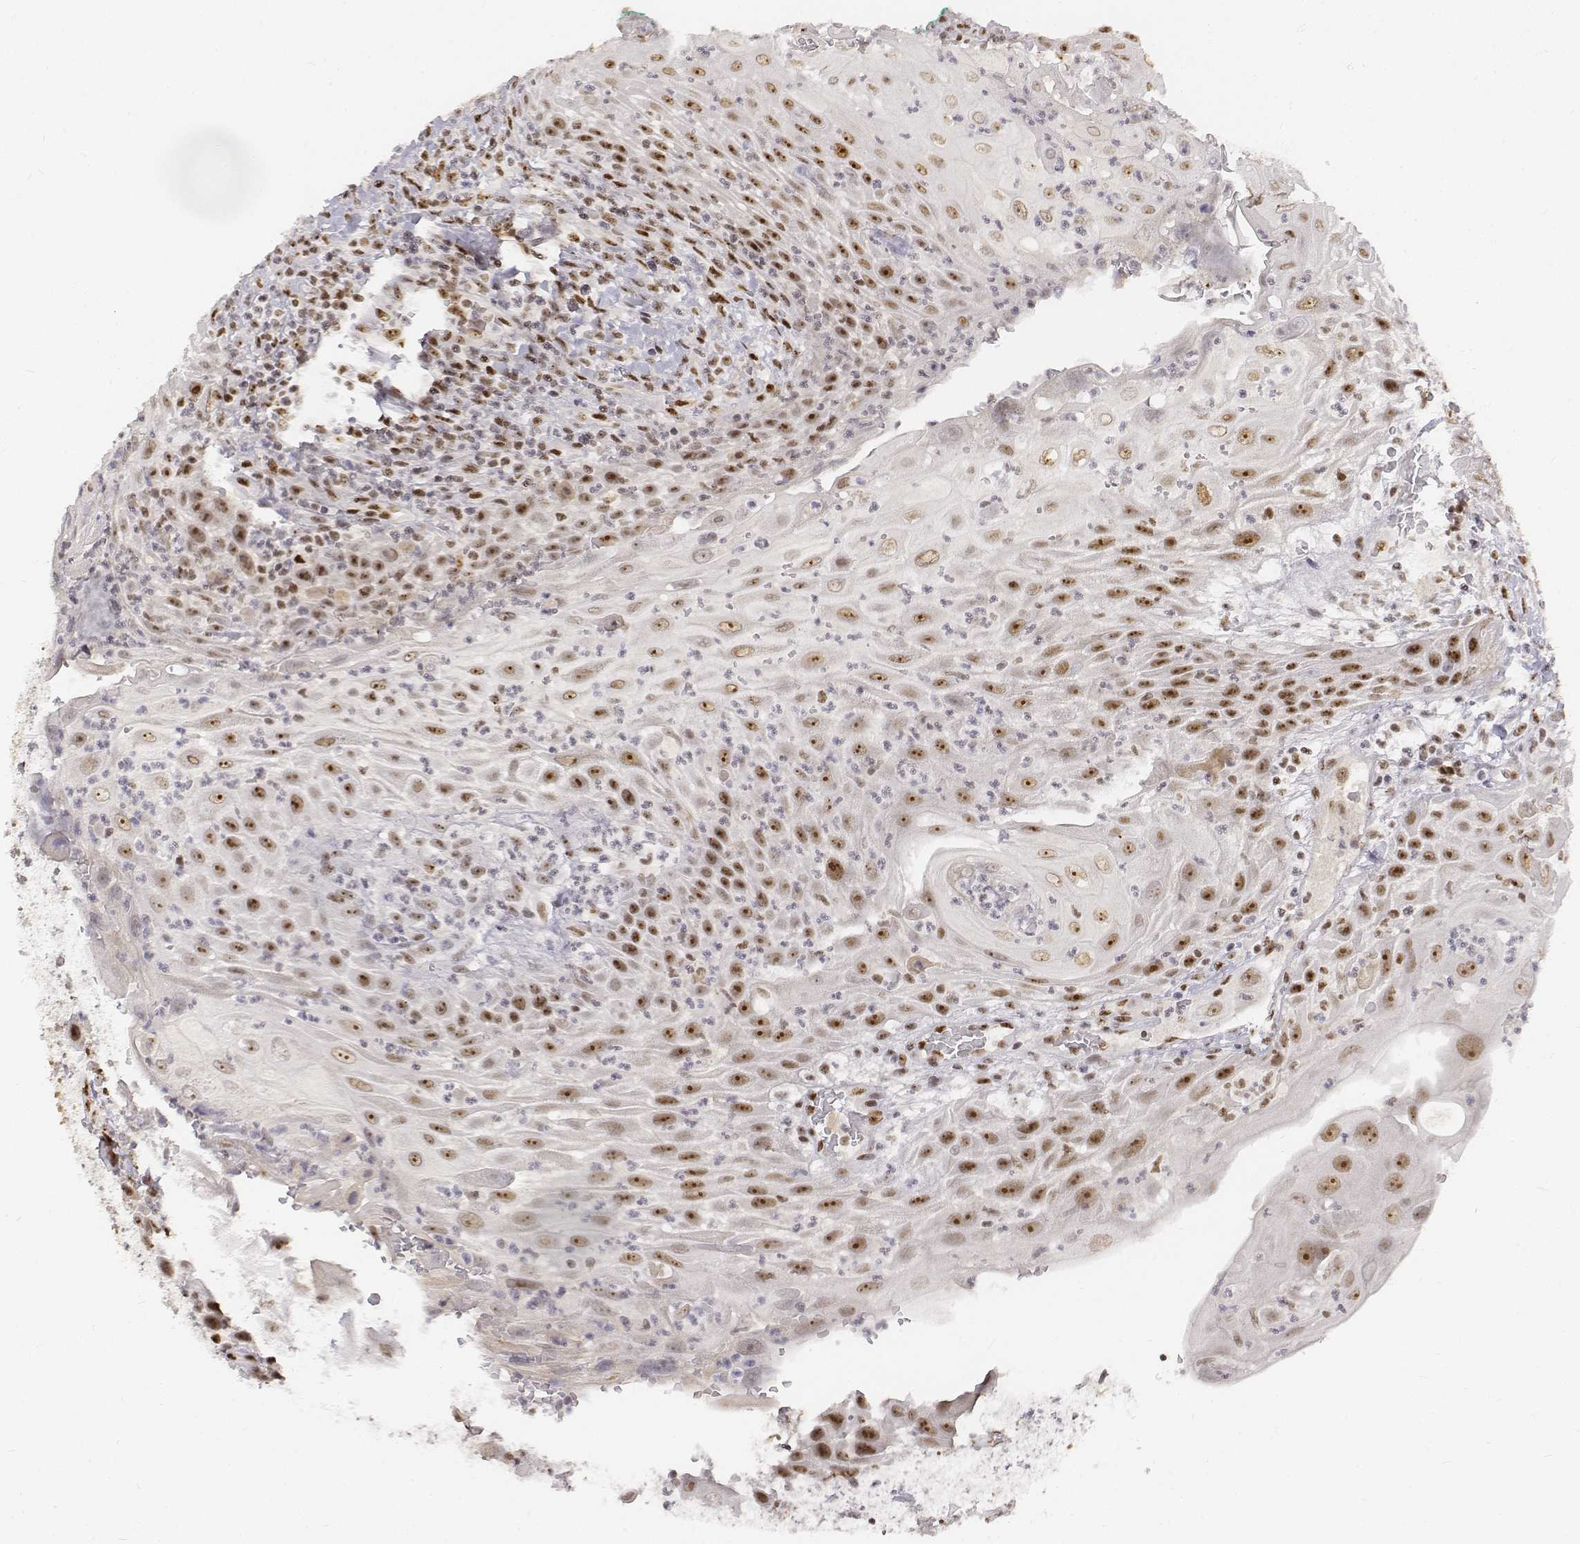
{"staining": {"intensity": "moderate", "quantity": ">75%", "location": "nuclear"}, "tissue": "head and neck cancer", "cell_type": "Tumor cells", "image_type": "cancer", "snomed": [{"axis": "morphology", "description": "Squamous cell carcinoma, NOS"}, {"axis": "topography", "description": "Head-Neck"}], "caption": "Immunohistochemical staining of head and neck cancer (squamous cell carcinoma) demonstrates medium levels of moderate nuclear expression in about >75% of tumor cells.", "gene": "PHF6", "patient": {"sex": "male", "age": 69}}